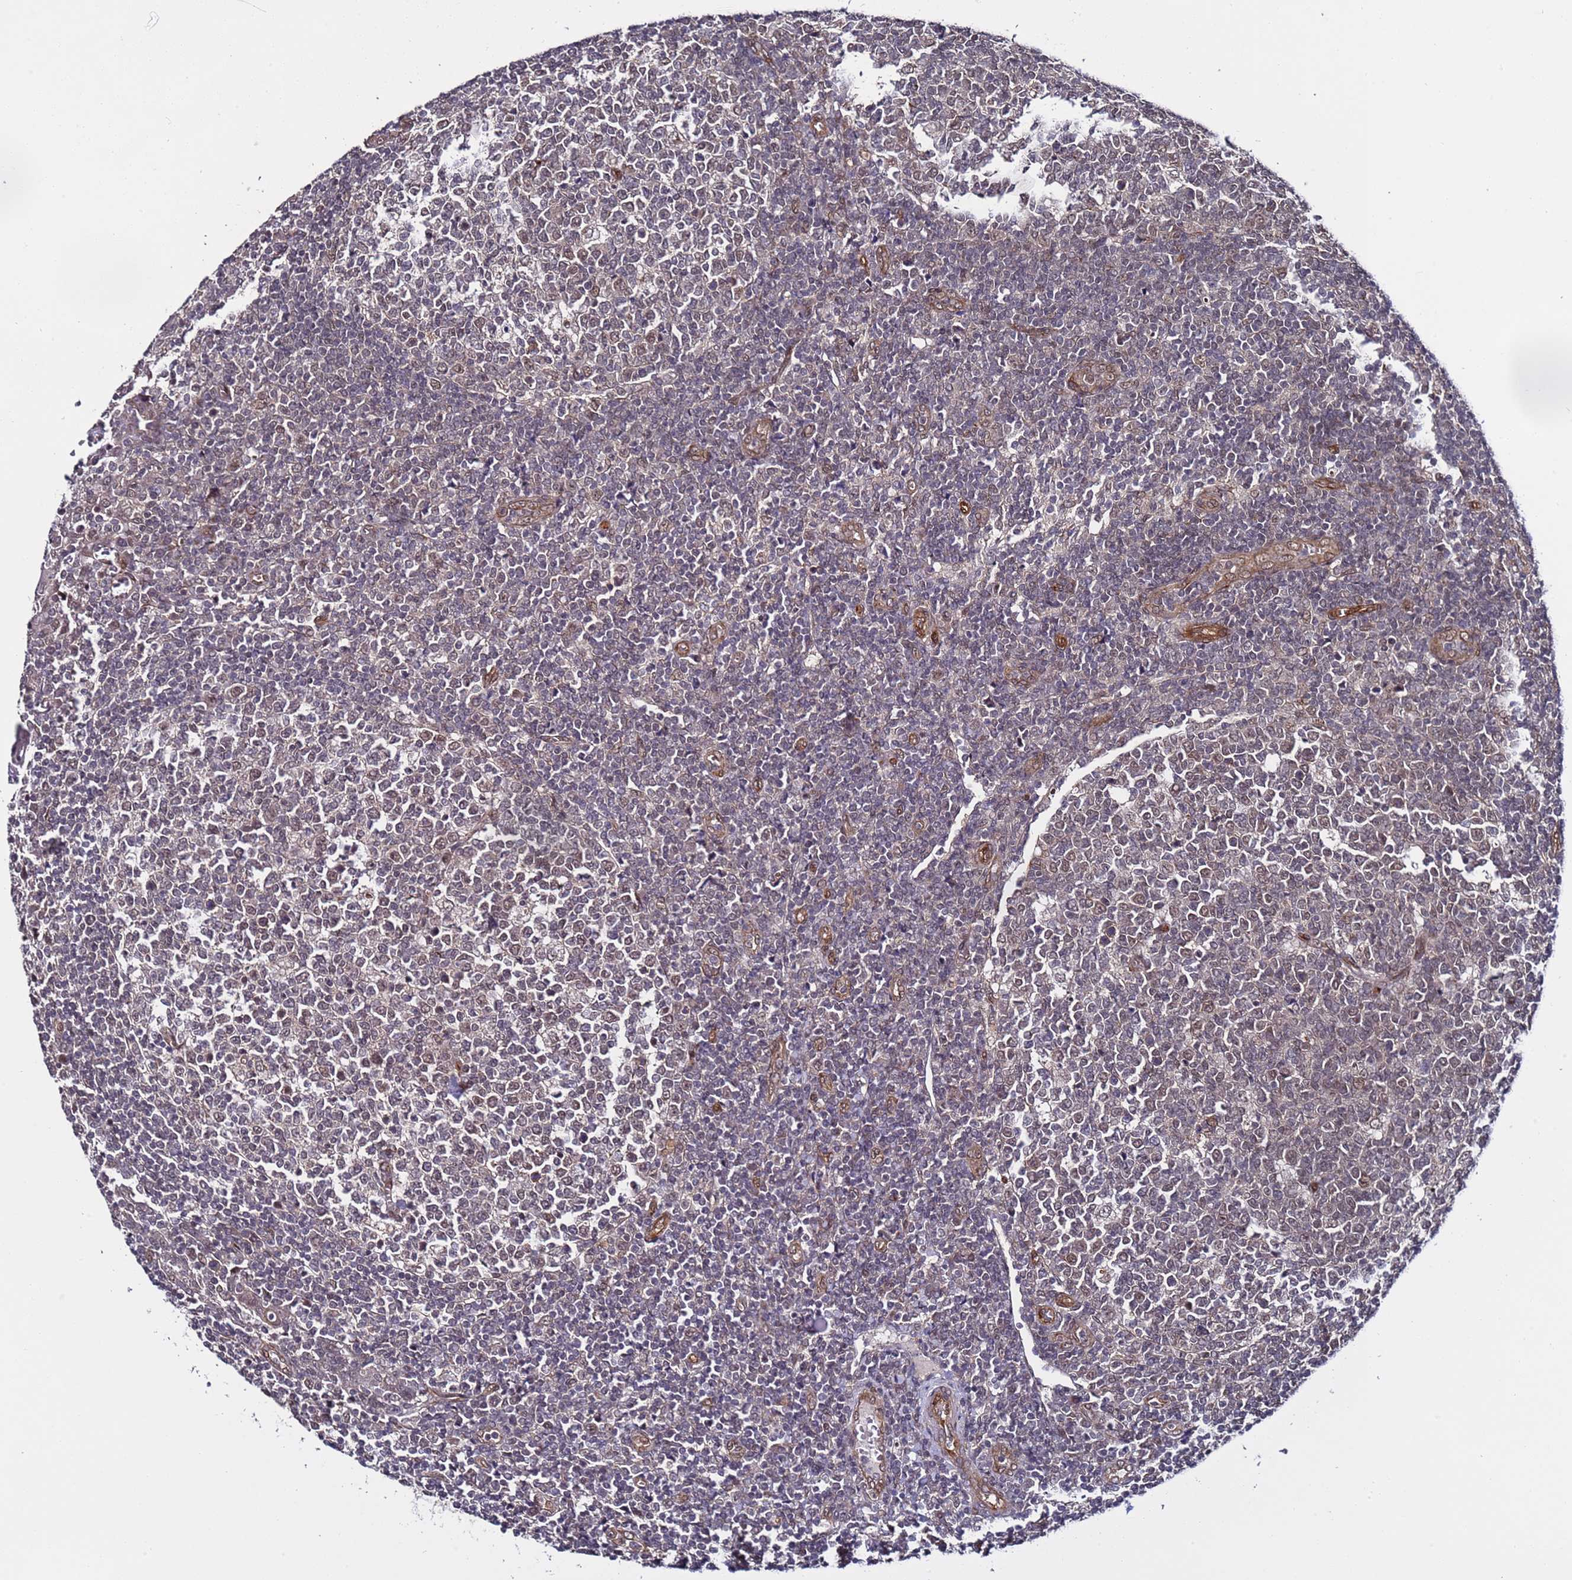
{"staining": {"intensity": "weak", "quantity": "<25%", "location": "nuclear"}, "tissue": "tonsil", "cell_type": "Germinal center cells", "image_type": "normal", "snomed": [{"axis": "morphology", "description": "Normal tissue, NOS"}, {"axis": "topography", "description": "Tonsil"}], "caption": "A histopathology image of tonsil stained for a protein demonstrates no brown staining in germinal center cells. (Brightfield microscopy of DAB (3,3'-diaminobenzidine) IHC at high magnification).", "gene": "POLR2D", "patient": {"sex": "female", "age": 19}}